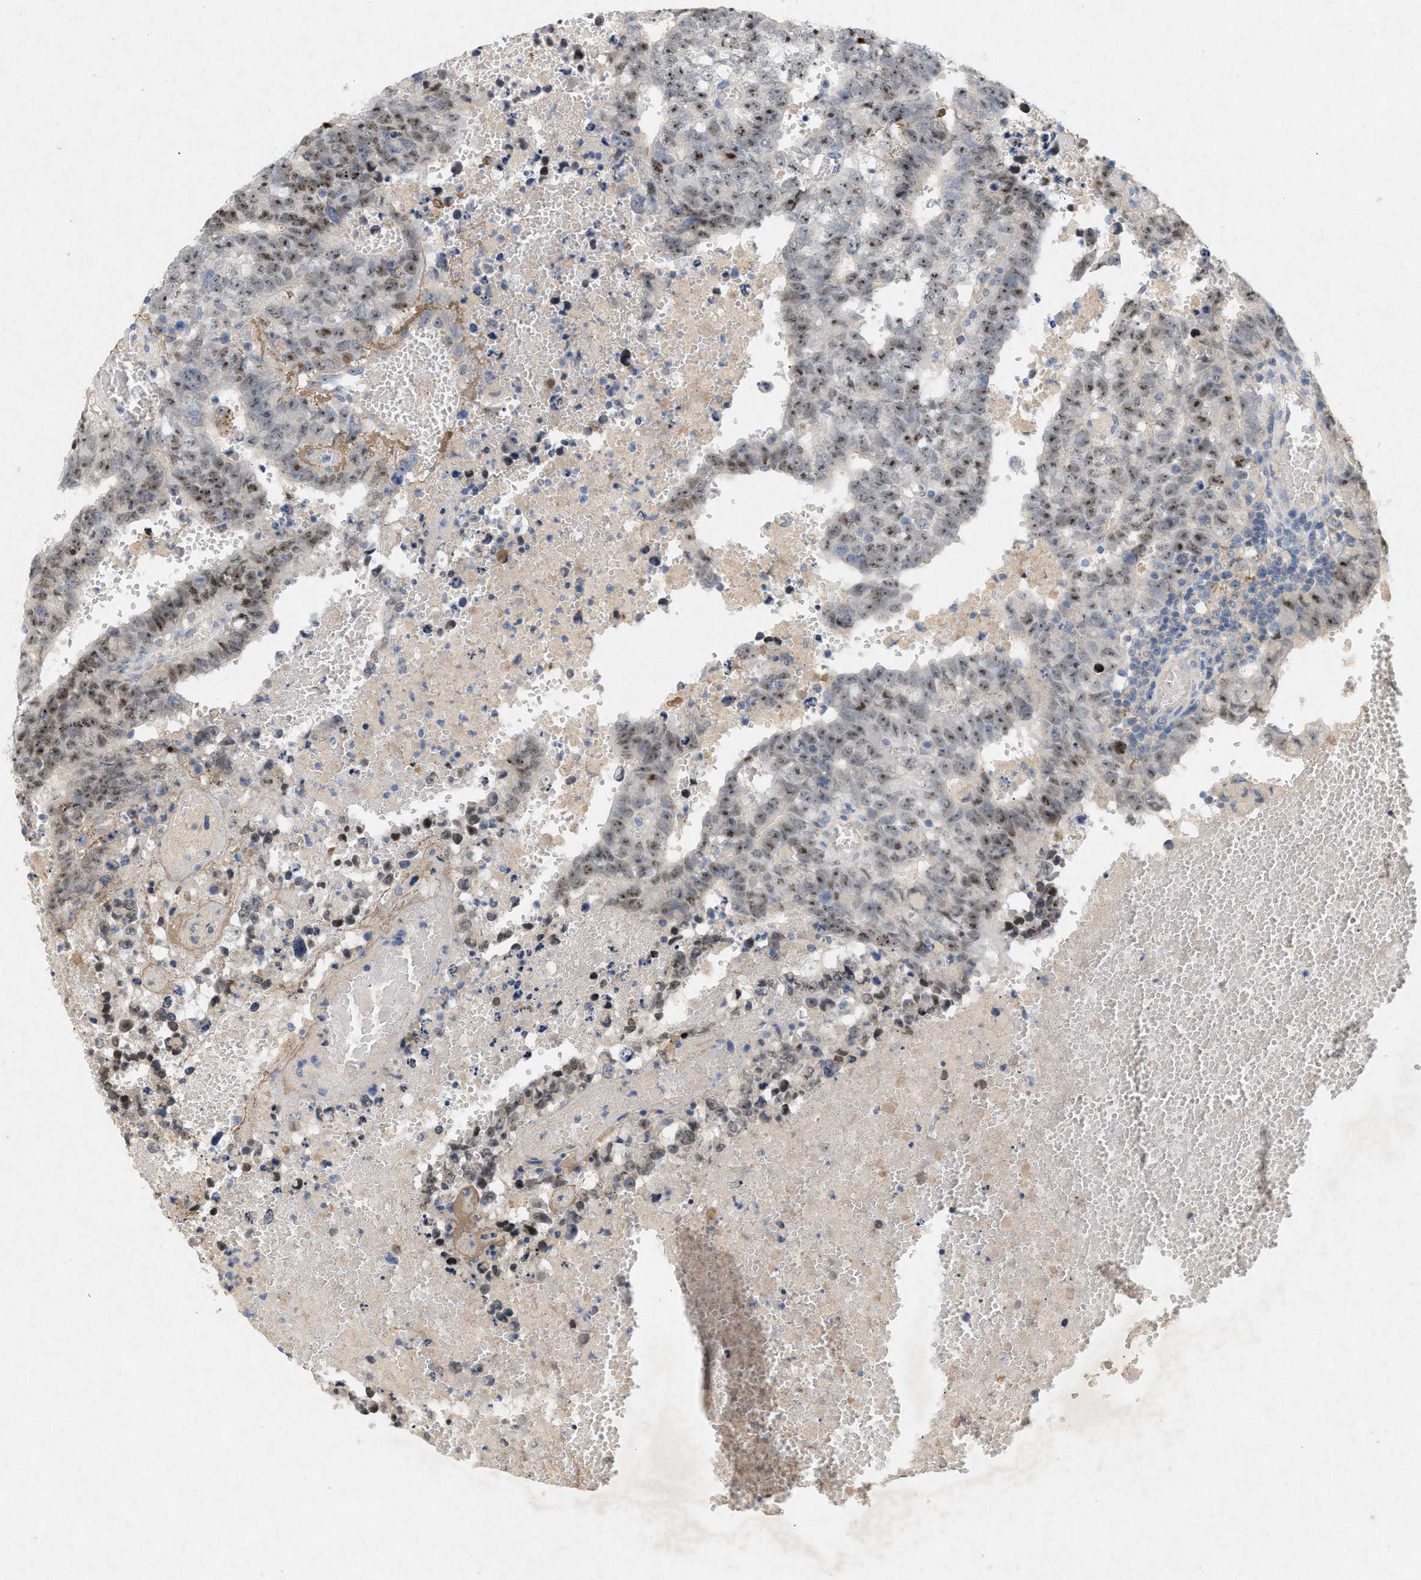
{"staining": {"intensity": "moderate", "quantity": ">75%", "location": "nuclear"}, "tissue": "testis cancer", "cell_type": "Tumor cells", "image_type": "cancer", "snomed": [{"axis": "morphology", "description": "Carcinoma, Embryonal, NOS"}, {"axis": "topography", "description": "Testis"}], "caption": "A brown stain shows moderate nuclear positivity of a protein in testis cancer tumor cells.", "gene": "DCAF7", "patient": {"sex": "male", "age": 25}}